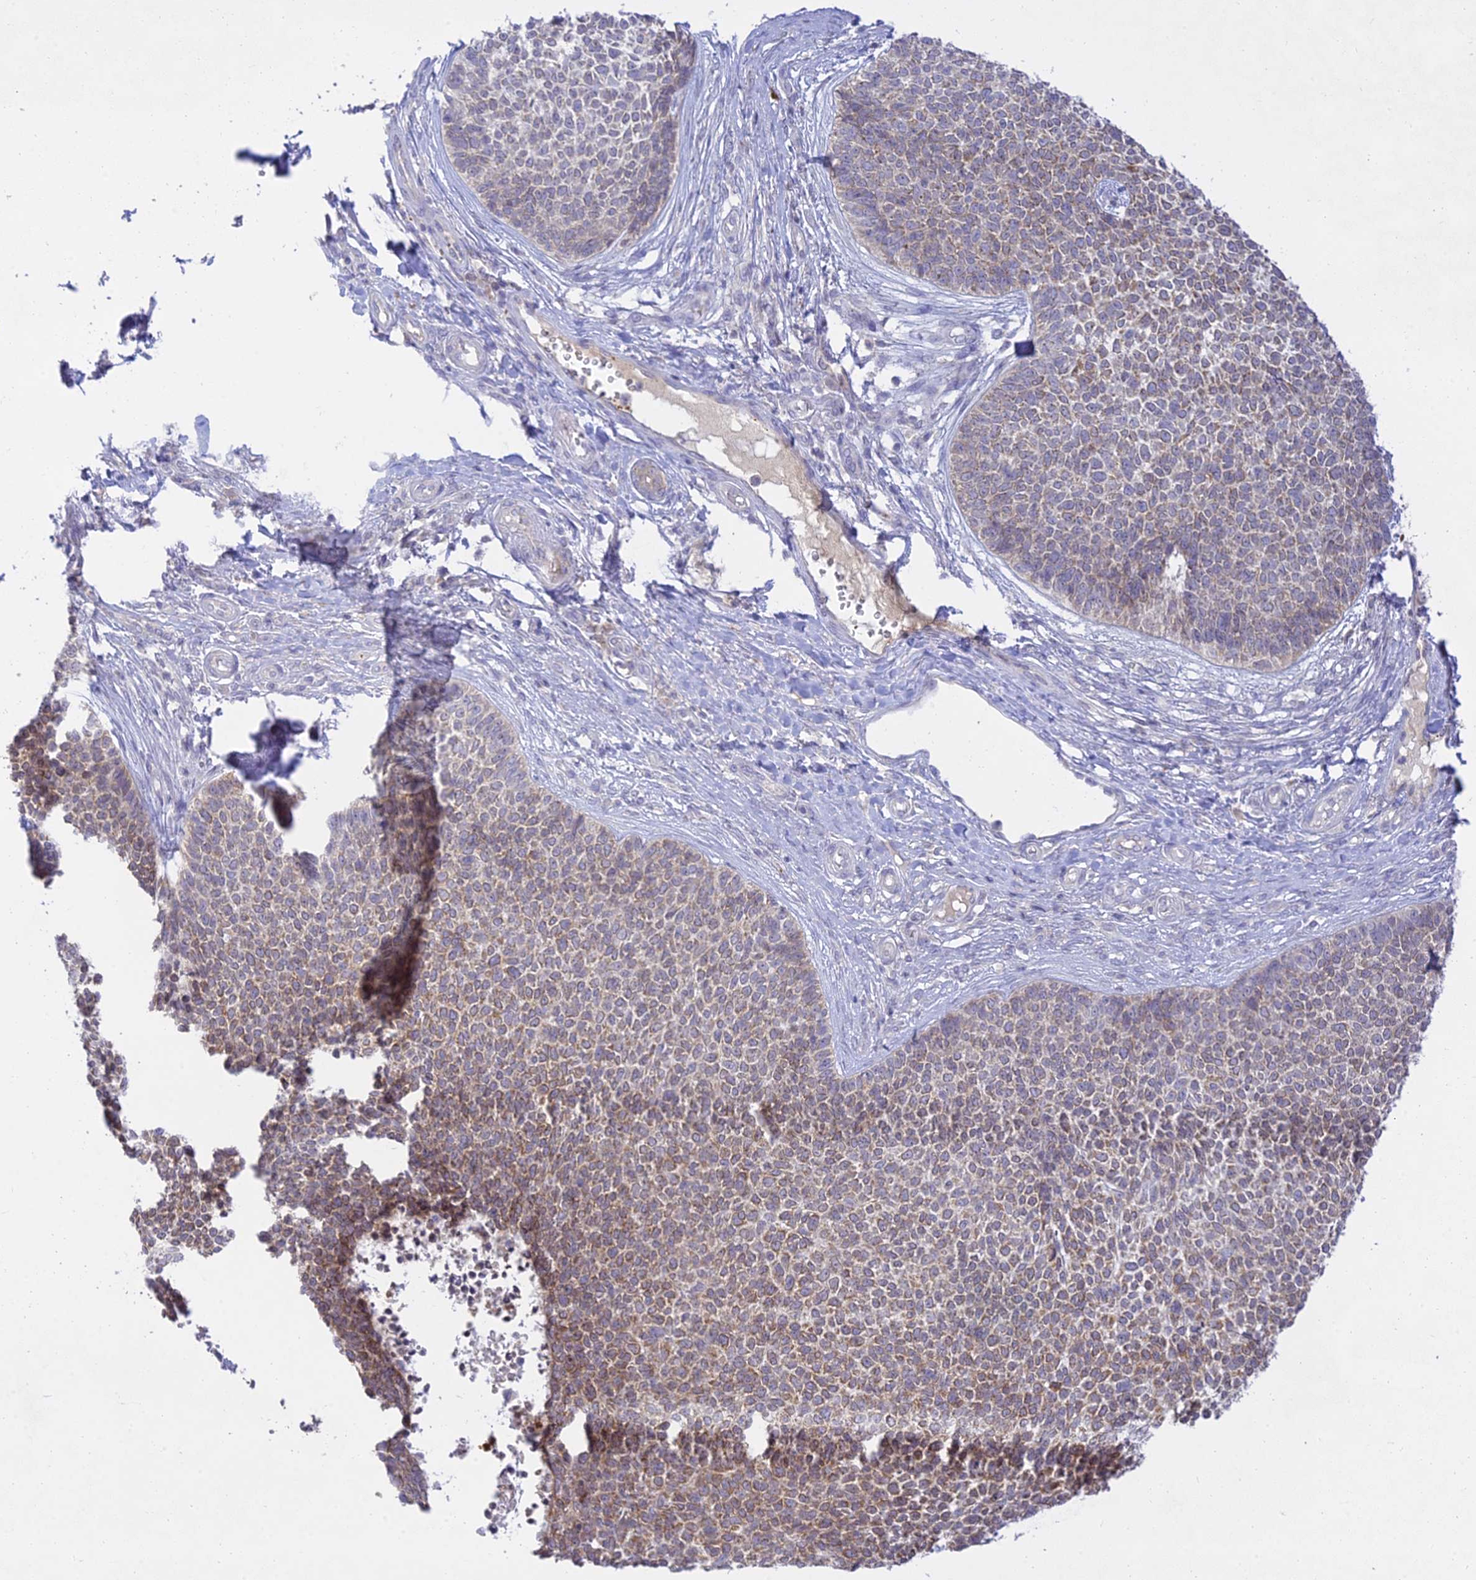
{"staining": {"intensity": "moderate", "quantity": "25%-75%", "location": "cytoplasmic/membranous"}, "tissue": "skin cancer", "cell_type": "Tumor cells", "image_type": "cancer", "snomed": [{"axis": "morphology", "description": "Basal cell carcinoma"}, {"axis": "topography", "description": "Skin"}], "caption": "Protein expression analysis of basal cell carcinoma (skin) shows moderate cytoplasmic/membranous expression in about 25%-75% of tumor cells.", "gene": "TMEM40", "patient": {"sex": "female", "age": 84}}